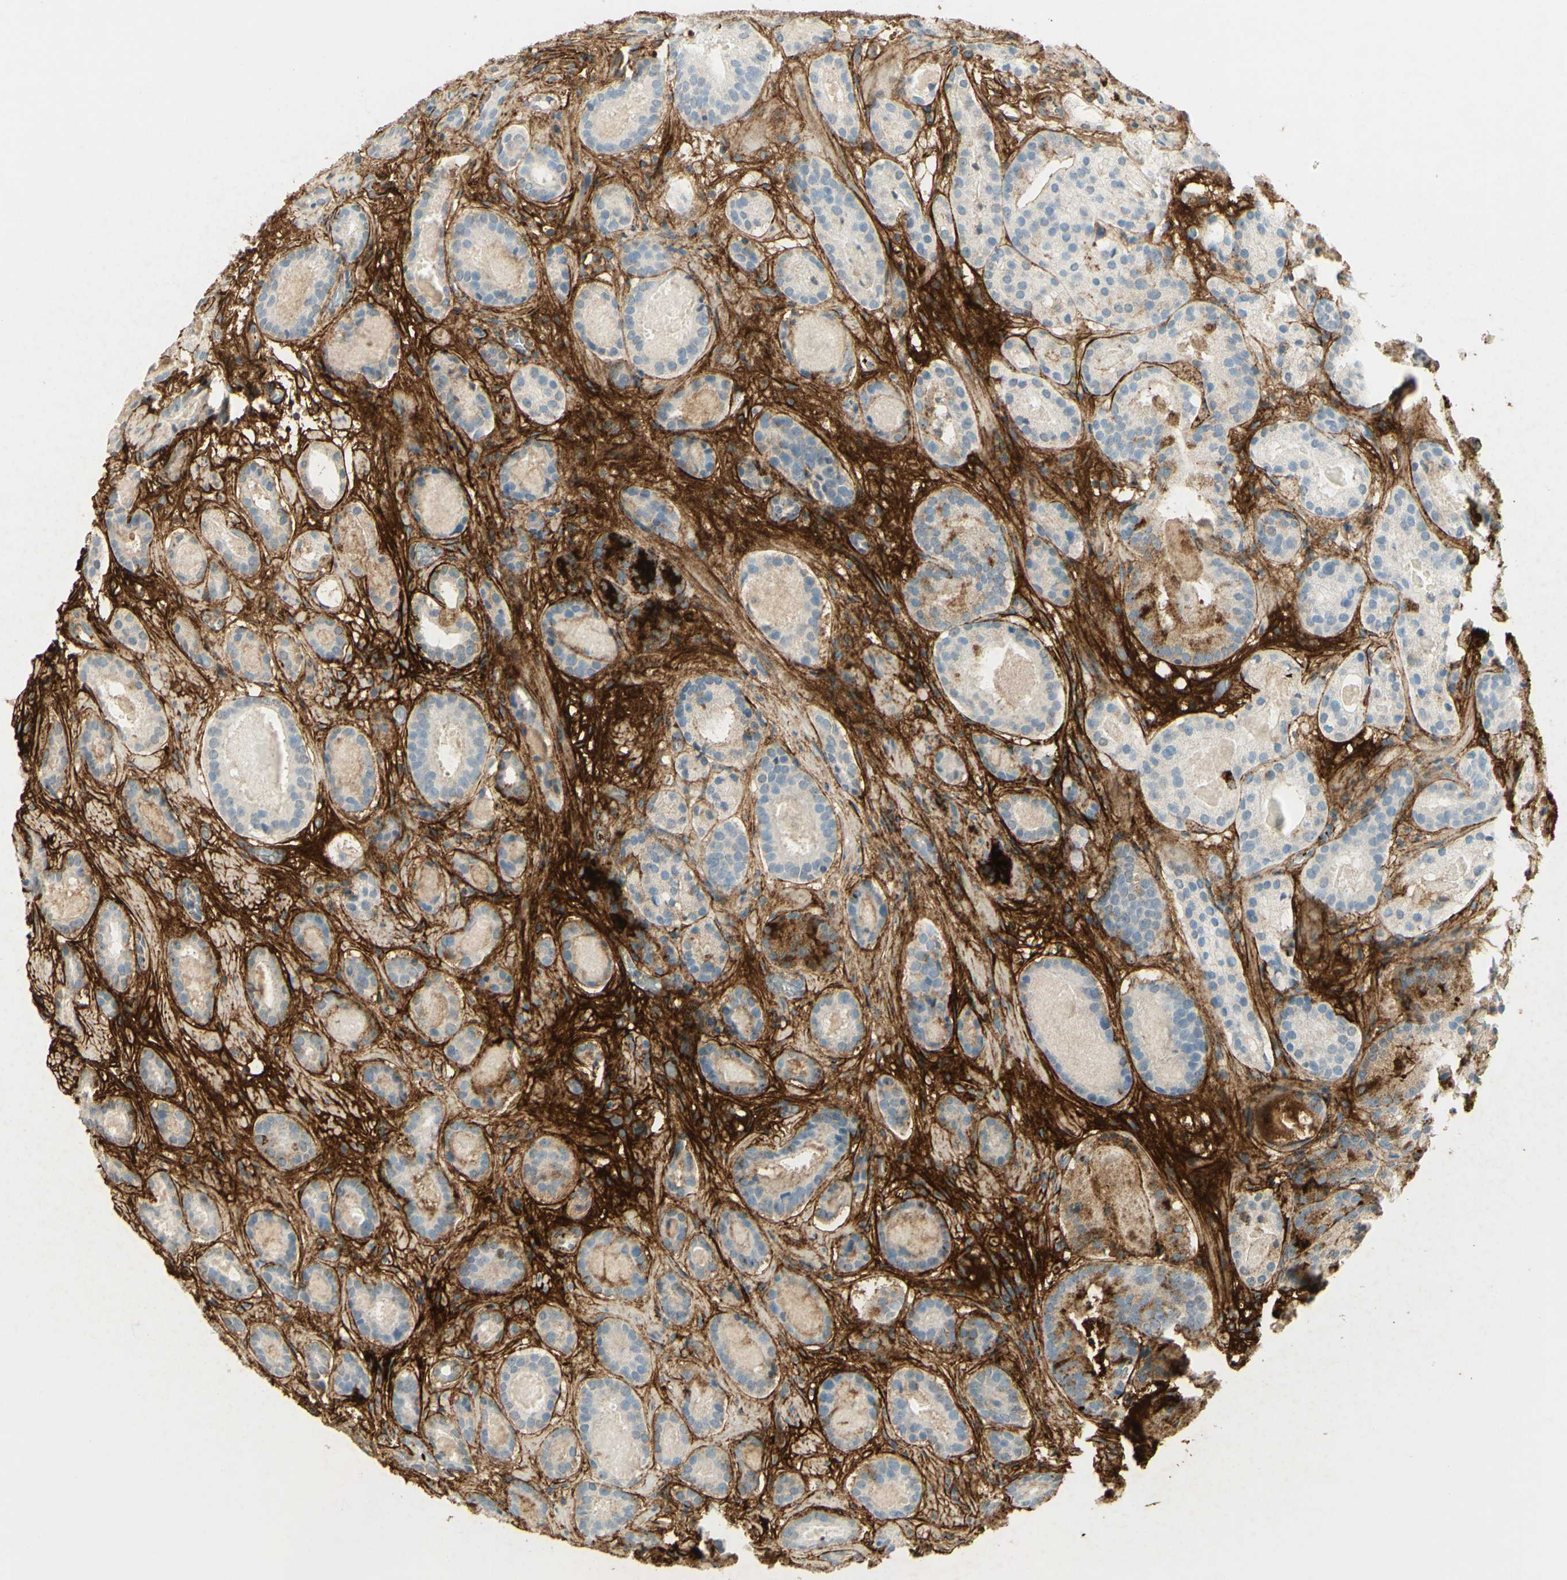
{"staining": {"intensity": "moderate", "quantity": "<25%", "location": "cytoplasmic/membranous"}, "tissue": "prostate cancer", "cell_type": "Tumor cells", "image_type": "cancer", "snomed": [{"axis": "morphology", "description": "Adenocarcinoma, Low grade"}, {"axis": "topography", "description": "Prostate"}], "caption": "About <25% of tumor cells in prostate cancer (low-grade adenocarcinoma) display moderate cytoplasmic/membranous protein expression as visualized by brown immunohistochemical staining.", "gene": "TNN", "patient": {"sex": "male", "age": 69}}